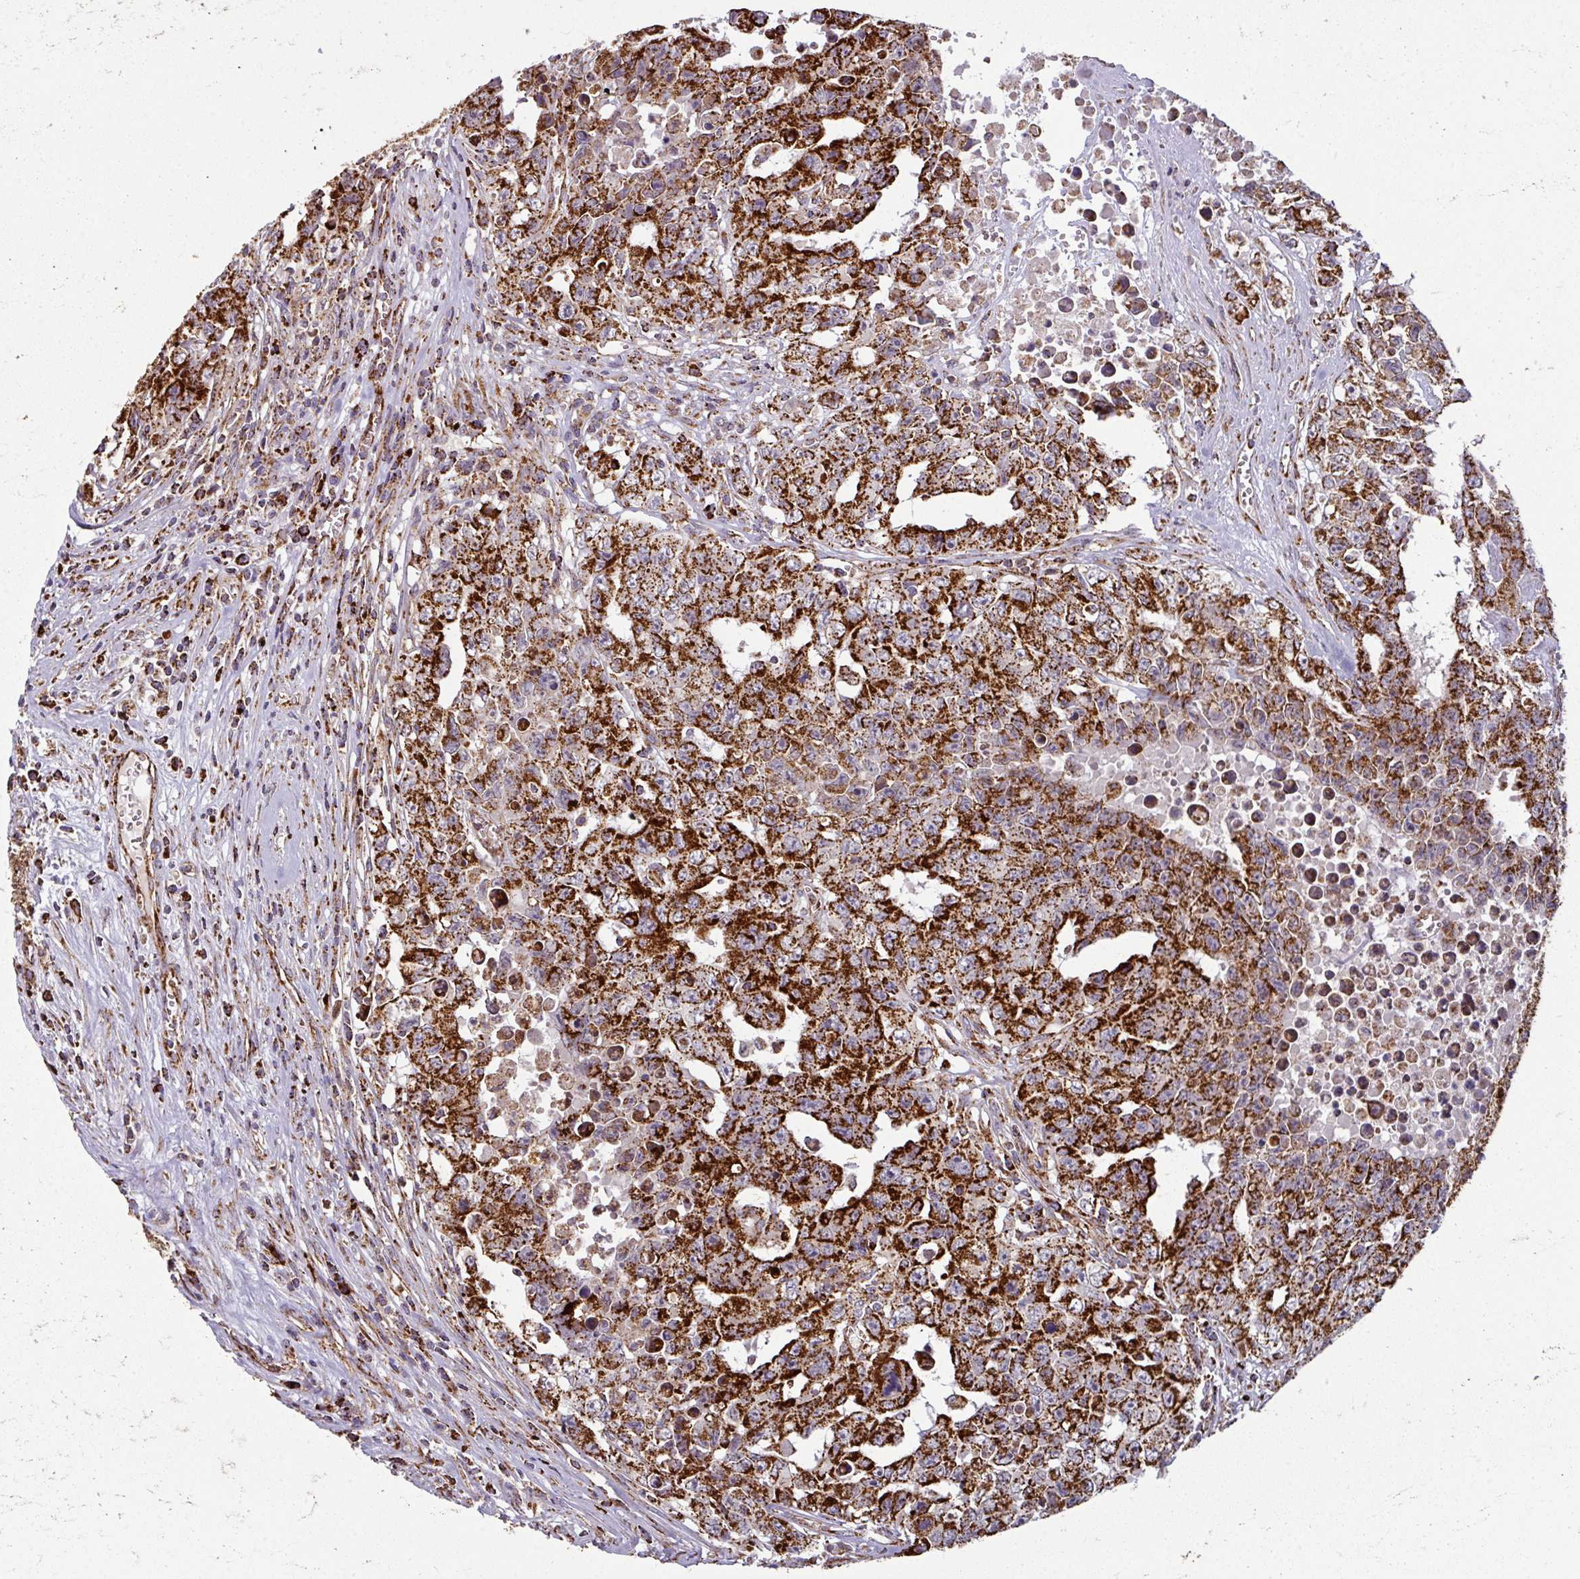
{"staining": {"intensity": "strong", "quantity": ">75%", "location": "cytoplasmic/membranous"}, "tissue": "testis cancer", "cell_type": "Tumor cells", "image_type": "cancer", "snomed": [{"axis": "morphology", "description": "Carcinoma, Embryonal, NOS"}, {"axis": "topography", "description": "Testis"}], "caption": "Strong cytoplasmic/membranous expression for a protein is identified in about >75% of tumor cells of testis cancer using IHC.", "gene": "TRAP1", "patient": {"sex": "male", "age": 24}}